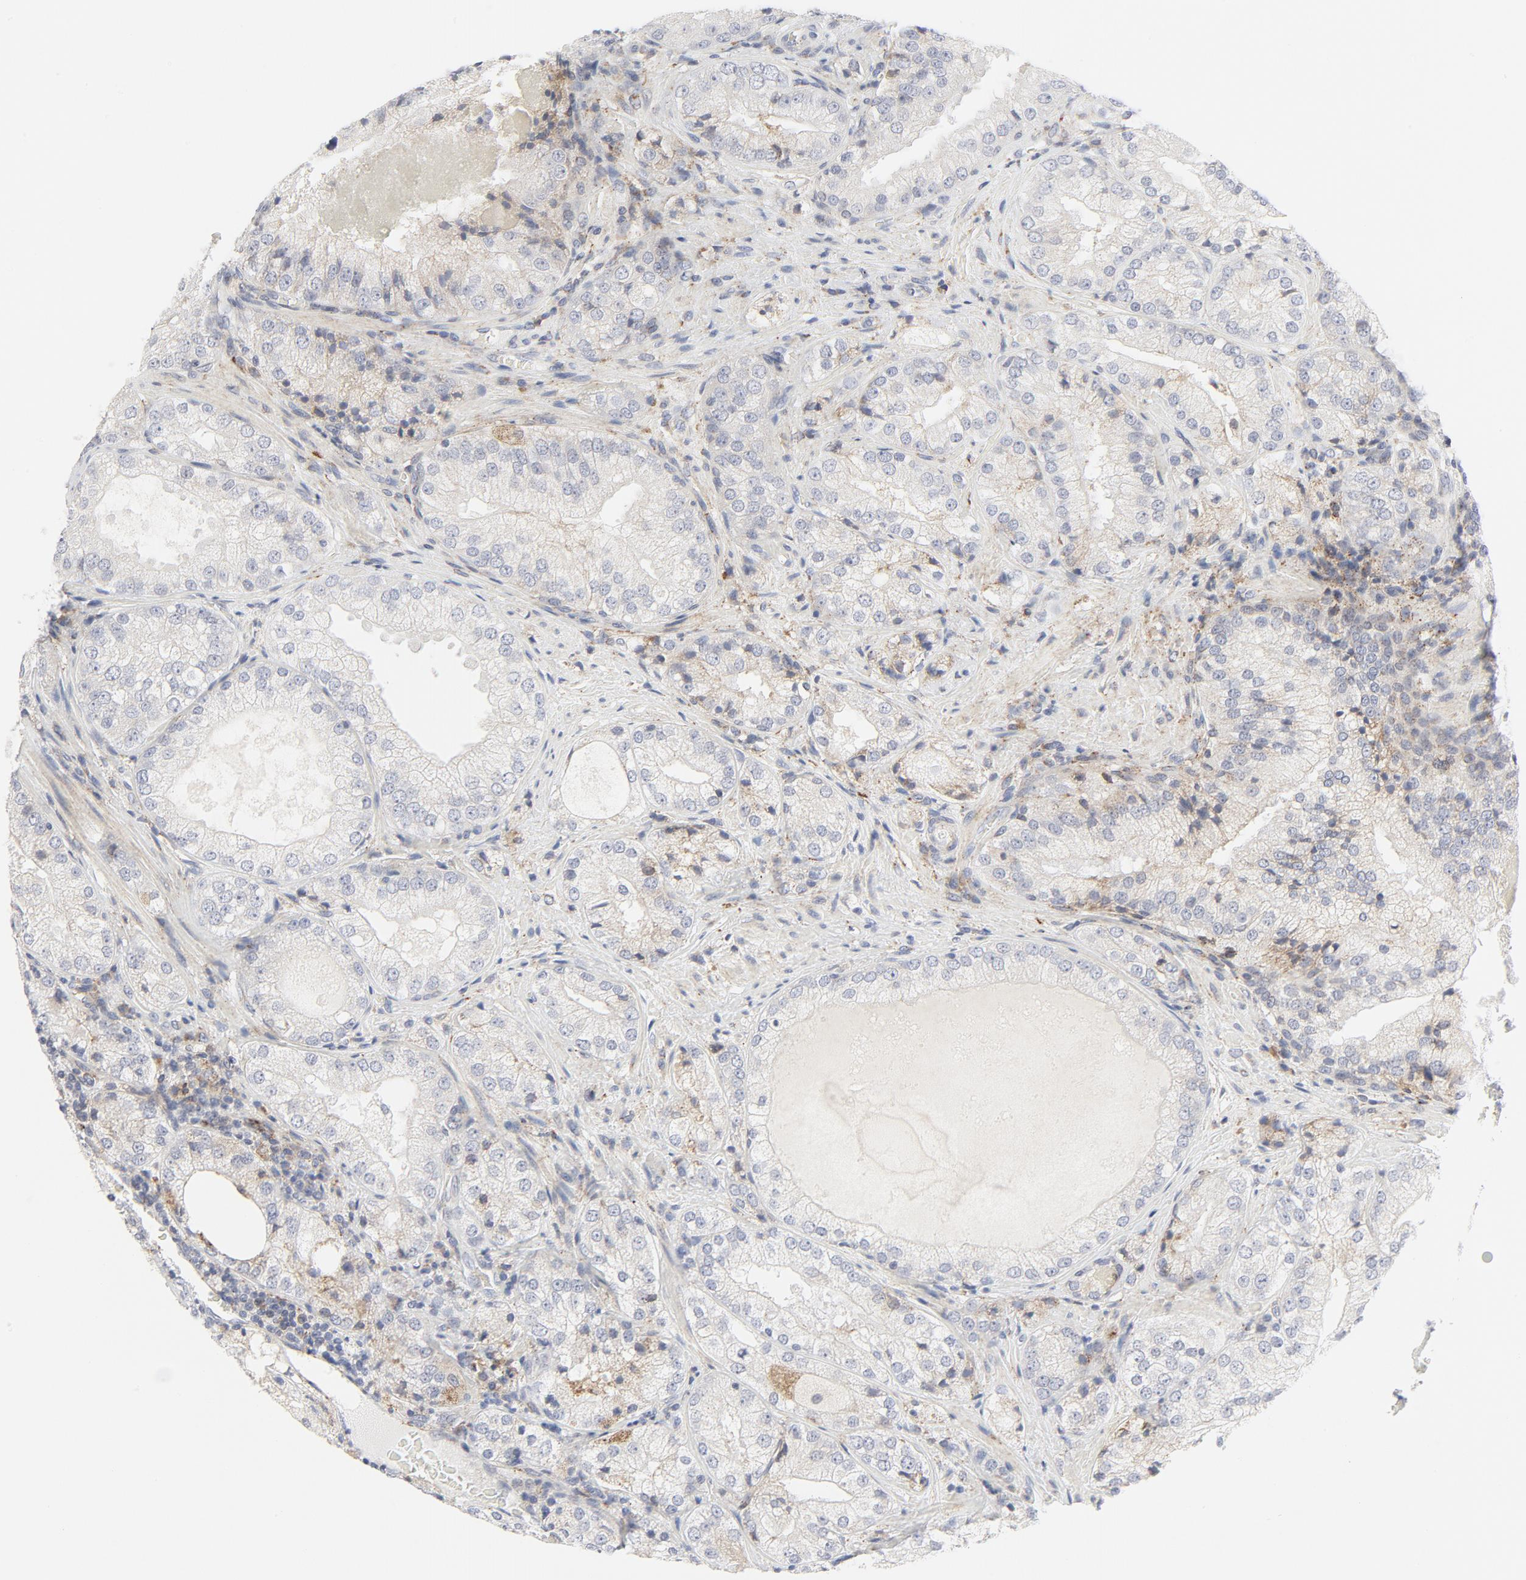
{"staining": {"intensity": "negative", "quantity": "none", "location": "none"}, "tissue": "prostate cancer", "cell_type": "Tumor cells", "image_type": "cancer", "snomed": [{"axis": "morphology", "description": "Adenocarcinoma, Low grade"}, {"axis": "topography", "description": "Prostate"}], "caption": "This is a photomicrograph of IHC staining of adenocarcinoma (low-grade) (prostate), which shows no expression in tumor cells.", "gene": "LRP6", "patient": {"sex": "male", "age": 60}}